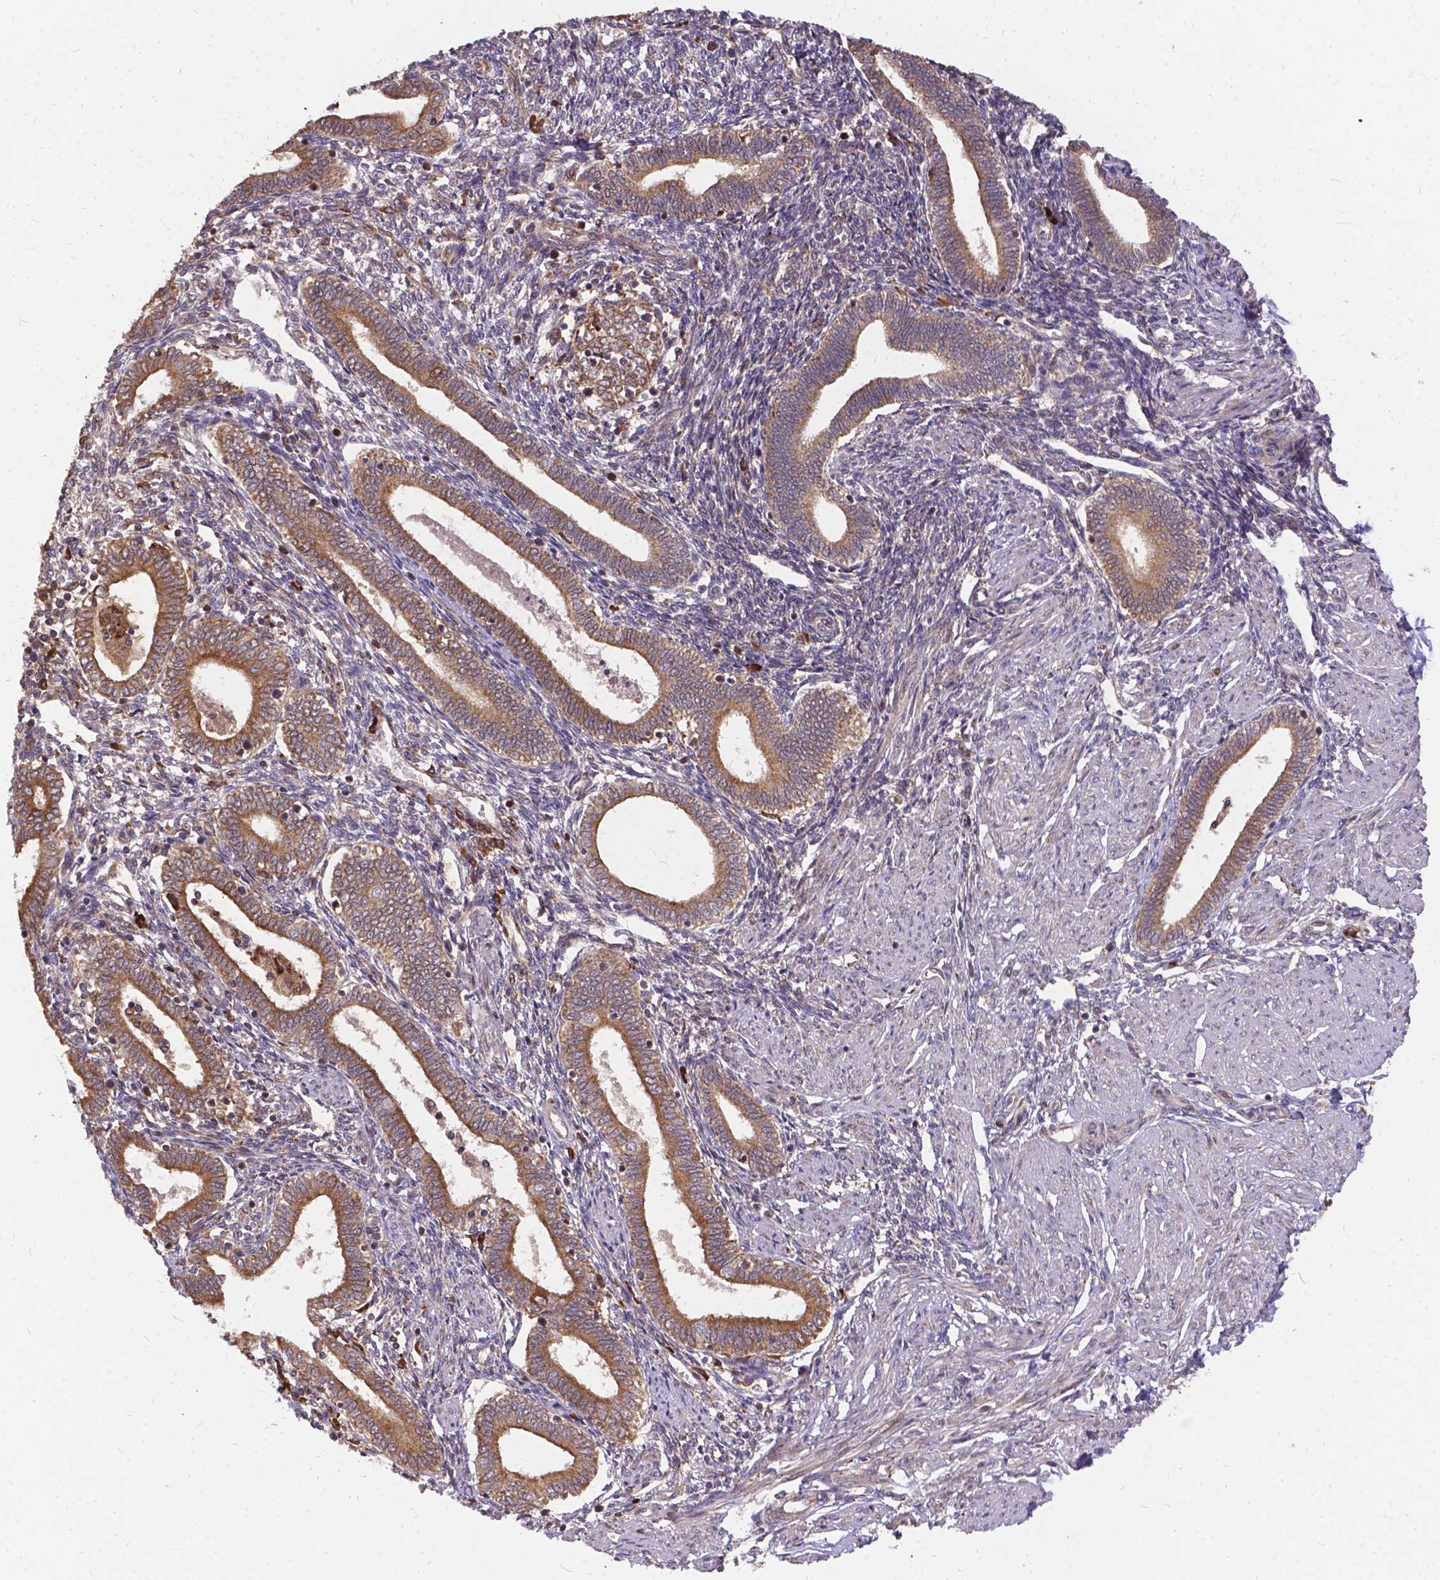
{"staining": {"intensity": "negative", "quantity": "none", "location": "none"}, "tissue": "endometrium", "cell_type": "Cells in endometrial stroma", "image_type": "normal", "snomed": [{"axis": "morphology", "description": "Normal tissue, NOS"}, {"axis": "topography", "description": "Endometrium"}], "caption": "Immunohistochemistry (IHC) micrograph of benign endometrium stained for a protein (brown), which shows no expression in cells in endometrial stroma. The staining is performed using DAB brown chromogen with nuclei counter-stained in using hematoxylin.", "gene": "DENND6A", "patient": {"sex": "female", "age": 42}}